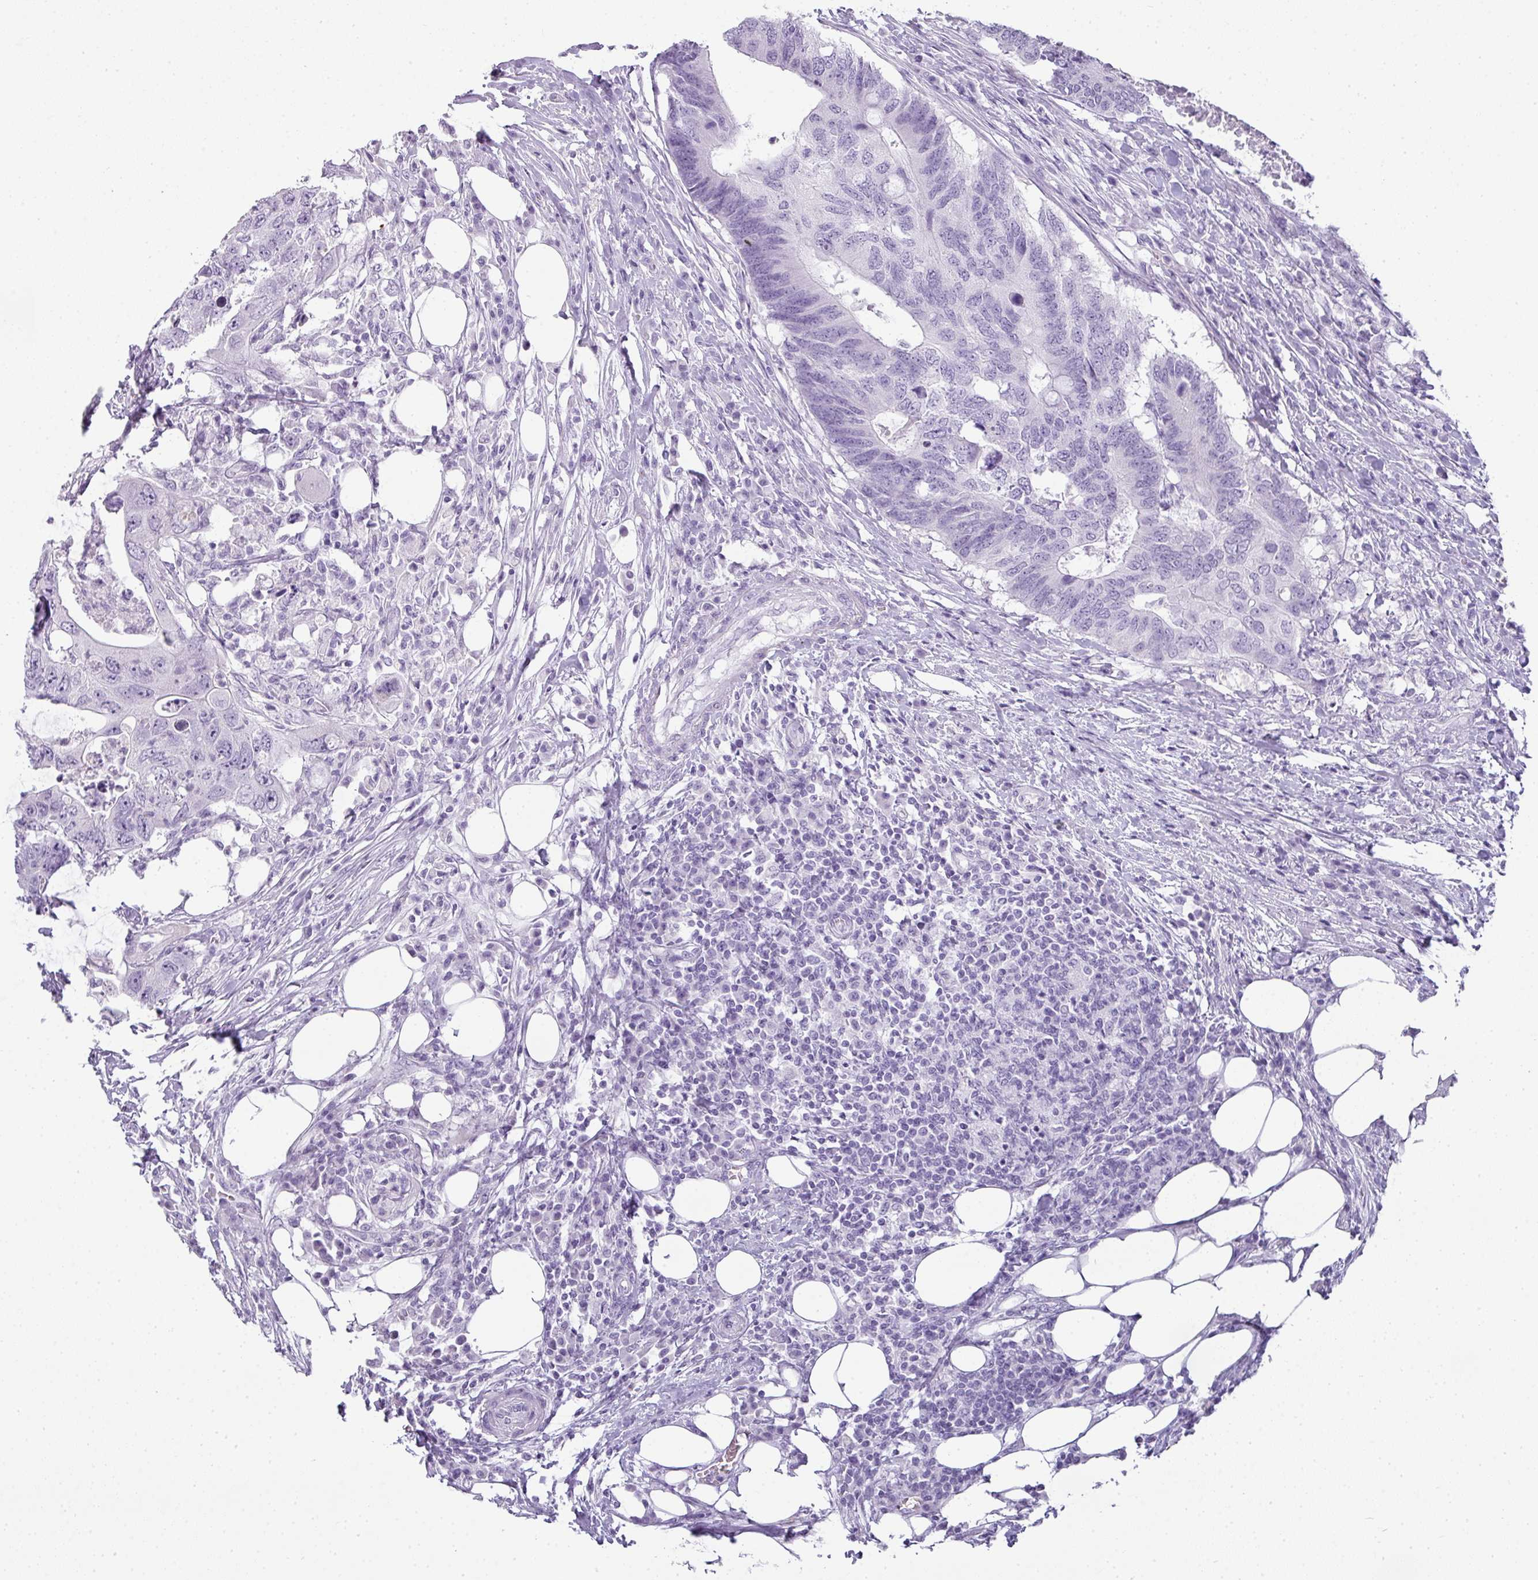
{"staining": {"intensity": "negative", "quantity": "none", "location": "none"}, "tissue": "colorectal cancer", "cell_type": "Tumor cells", "image_type": "cancer", "snomed": [{"axis": "morphology", "description": "Adenocarcinoma, NOS"}, {"axis": "topography", "description": "Colon"}], "caption": "Tumor cells are negative for brown protein staining in colorectal adenocarcinoma. (DAB immunohistochemistry, high magnification).", "gene": "RBMY1F", "patient": {"sex": "male", "age": 71}}